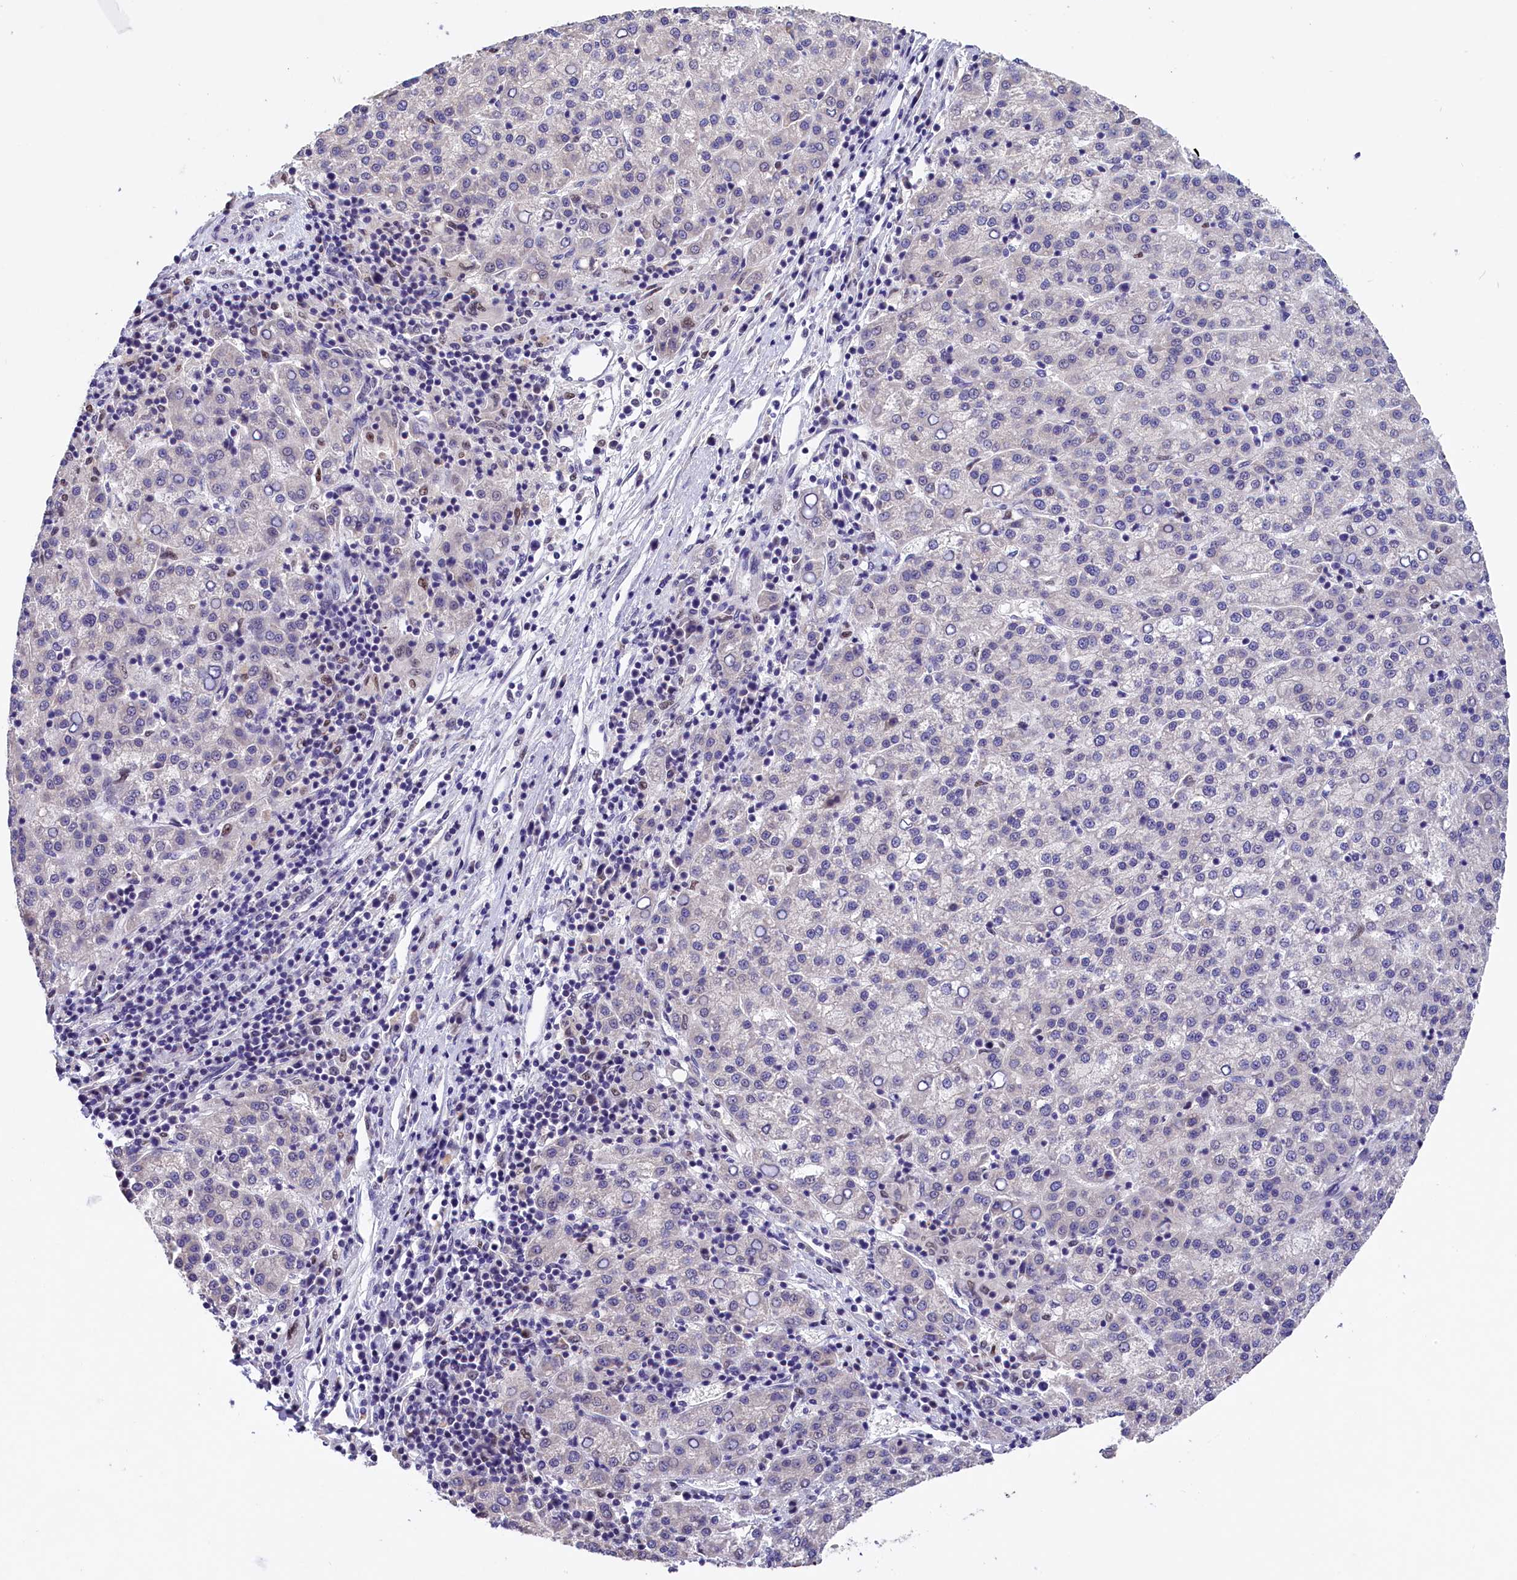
{"staining": {"intensity": "negative", "quantity": "none", "location": "none"}, "tissue": "liver cancer", "cell_type": "Tumor cells", "image_type": "cancer", "snomed": [{"axis": "morphology", "description": "Carcinoma, Hepatocellular, NOS"}, {"axis": "topography", "description": "Liver"}], "caption": "High magnification brightfield microscopy of liver cancer stained with DAB (brown) and counterstained with hematoxylin (blue): tumor cells show no significant expression.", "gene": "BTBD9", "patient": {"sex": "female", "age": 58}}